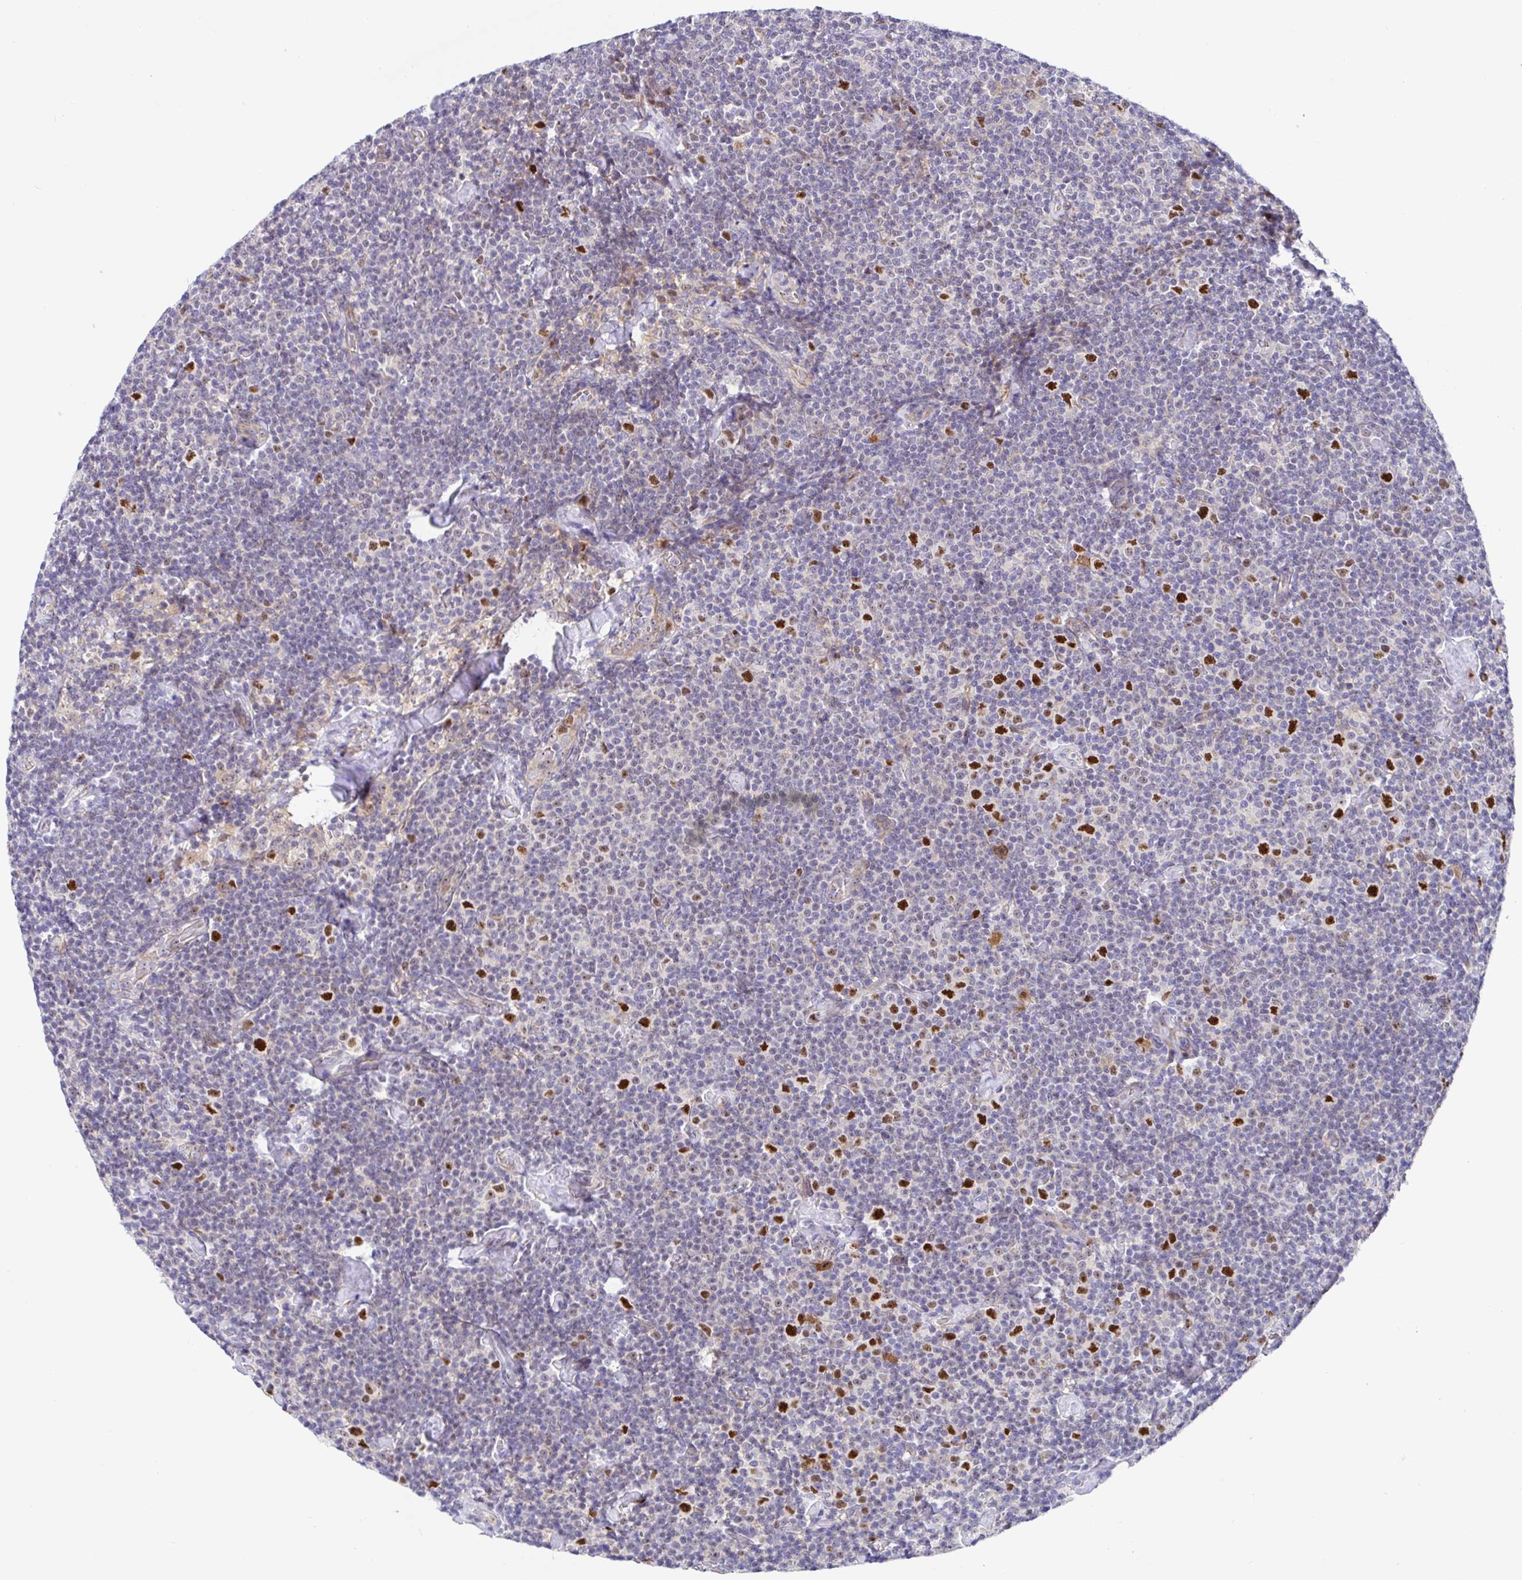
{"staining": {"intensity": "strong", "quantity": "<25%", "location": "nuclear"}, "tissue": "lymphoma", "cell_type": "Tumor cells", "image_type": "cancer", "snomed": [{"axis": "morphology", "description": "Malignant lymphoma, non-Hodgkin's type, Low grade"}, {"axis": "topography", "description": "Lymph node"}], "caption": "Immunohistochemical staining of low-grade malignant lymphoma, non-Hodgkin's type displays medium levels of strong nuclear protein expression in about <25% of tumor cells.", "gene": "TIMELESS", "patient": {"sex": "male", "age": 81}}